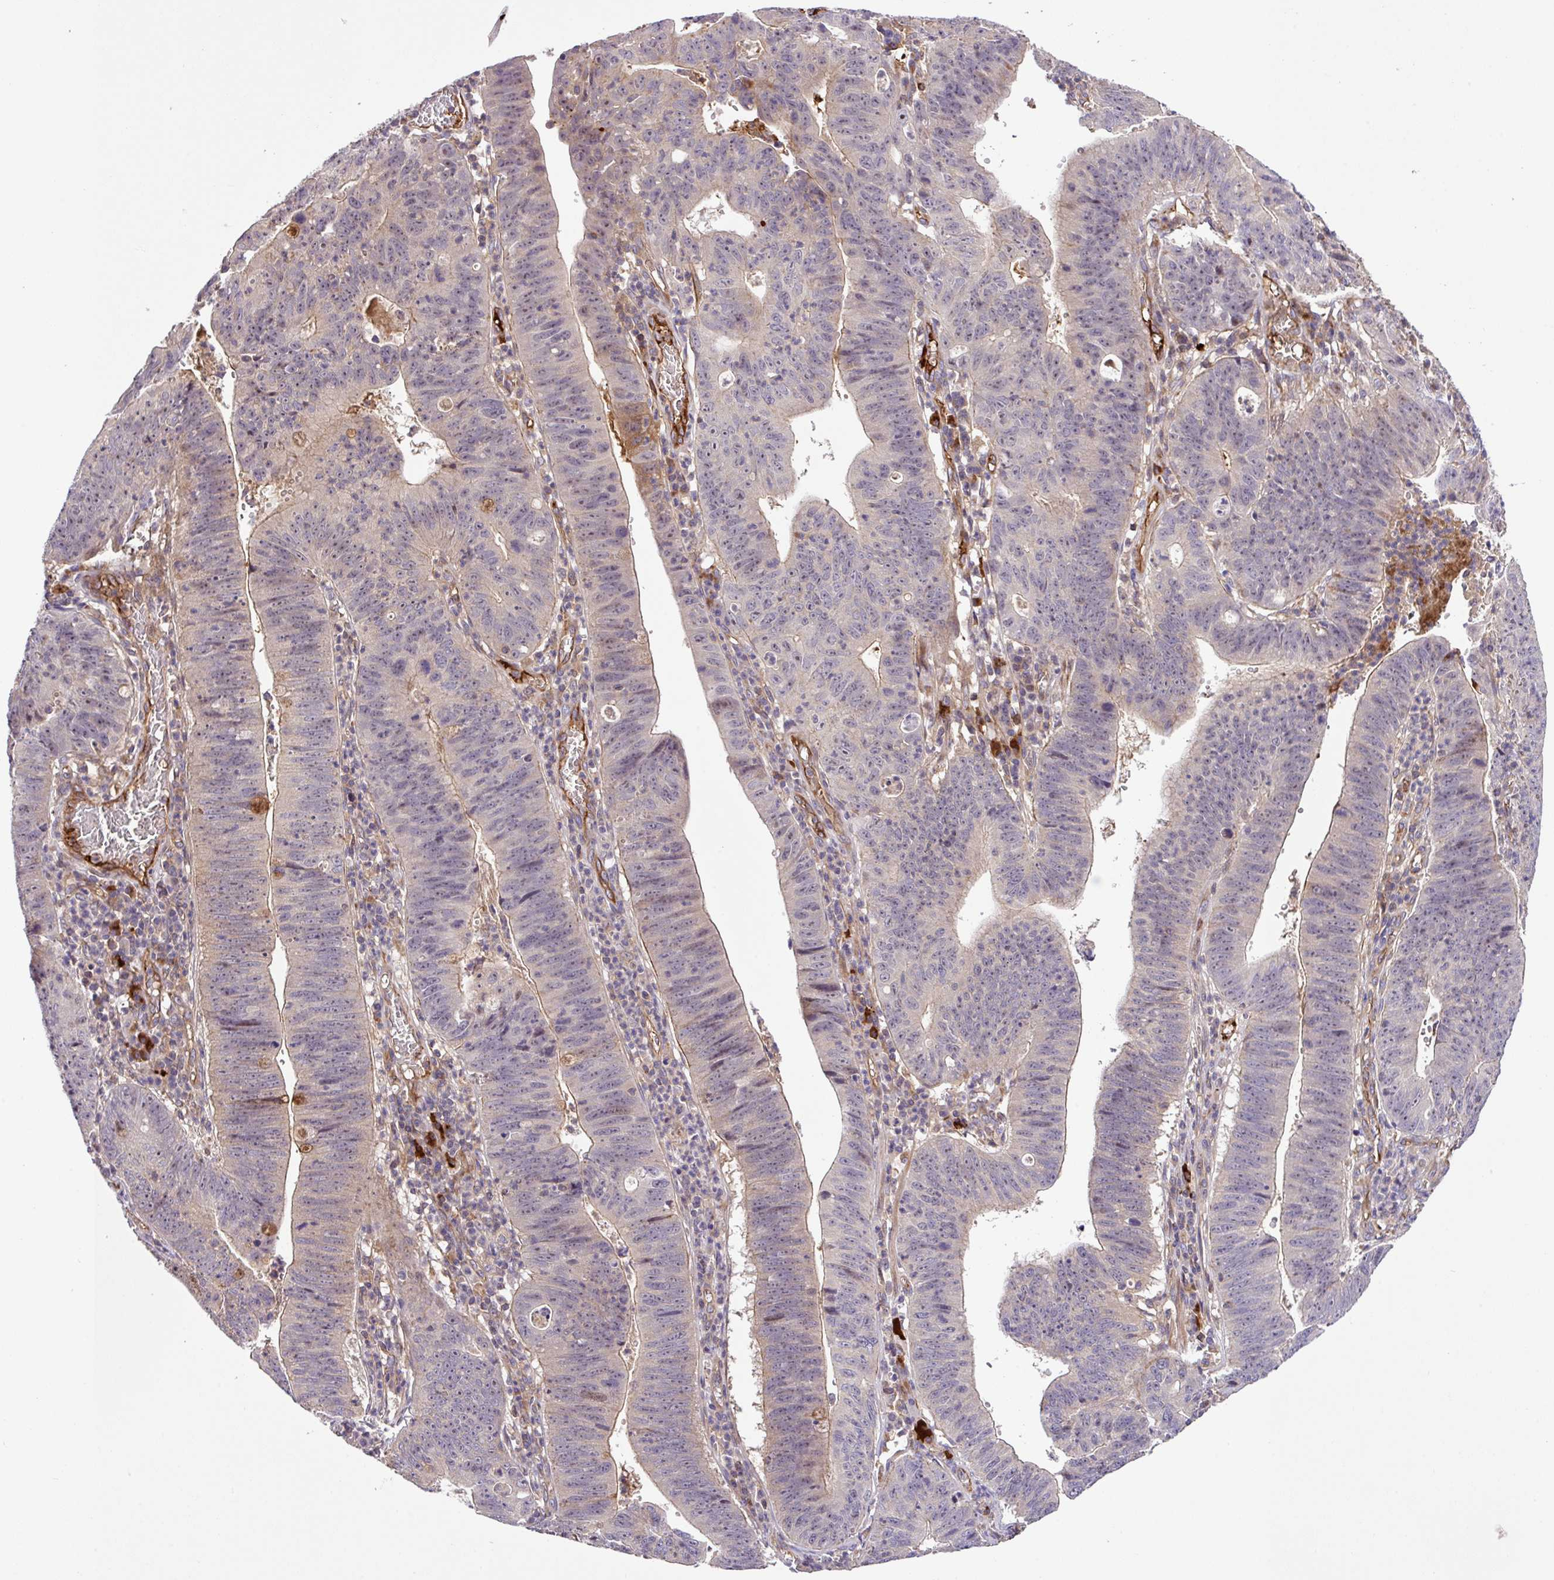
{"staining": {"intensity": "weak", "quantity": "<25%", "location": "cytoplasmic/membranous"}, "tissue": "stomach cancer", "cell_type": "Tumor cells", "image_type": "cancer", "snomed": [{"axis": "morphology", "description": "Adenocarcinoma, NOS"}, {"axis": "topography", "description": "Stomach"}], "caption": "A high-resolution photomicrograph shows immunohistochemistry (IHC) staining of stomach cancer (adenocarcinoma), which demonstrates no significant positivity in tumor cells. The staining is performed using DAB (3,3'-diaminobenzidine) brown chromogen with nuclei counter-stained in using hematoxylin.", "gene": "ZNF266", "patient": {"sex": "male", "age": 59}}